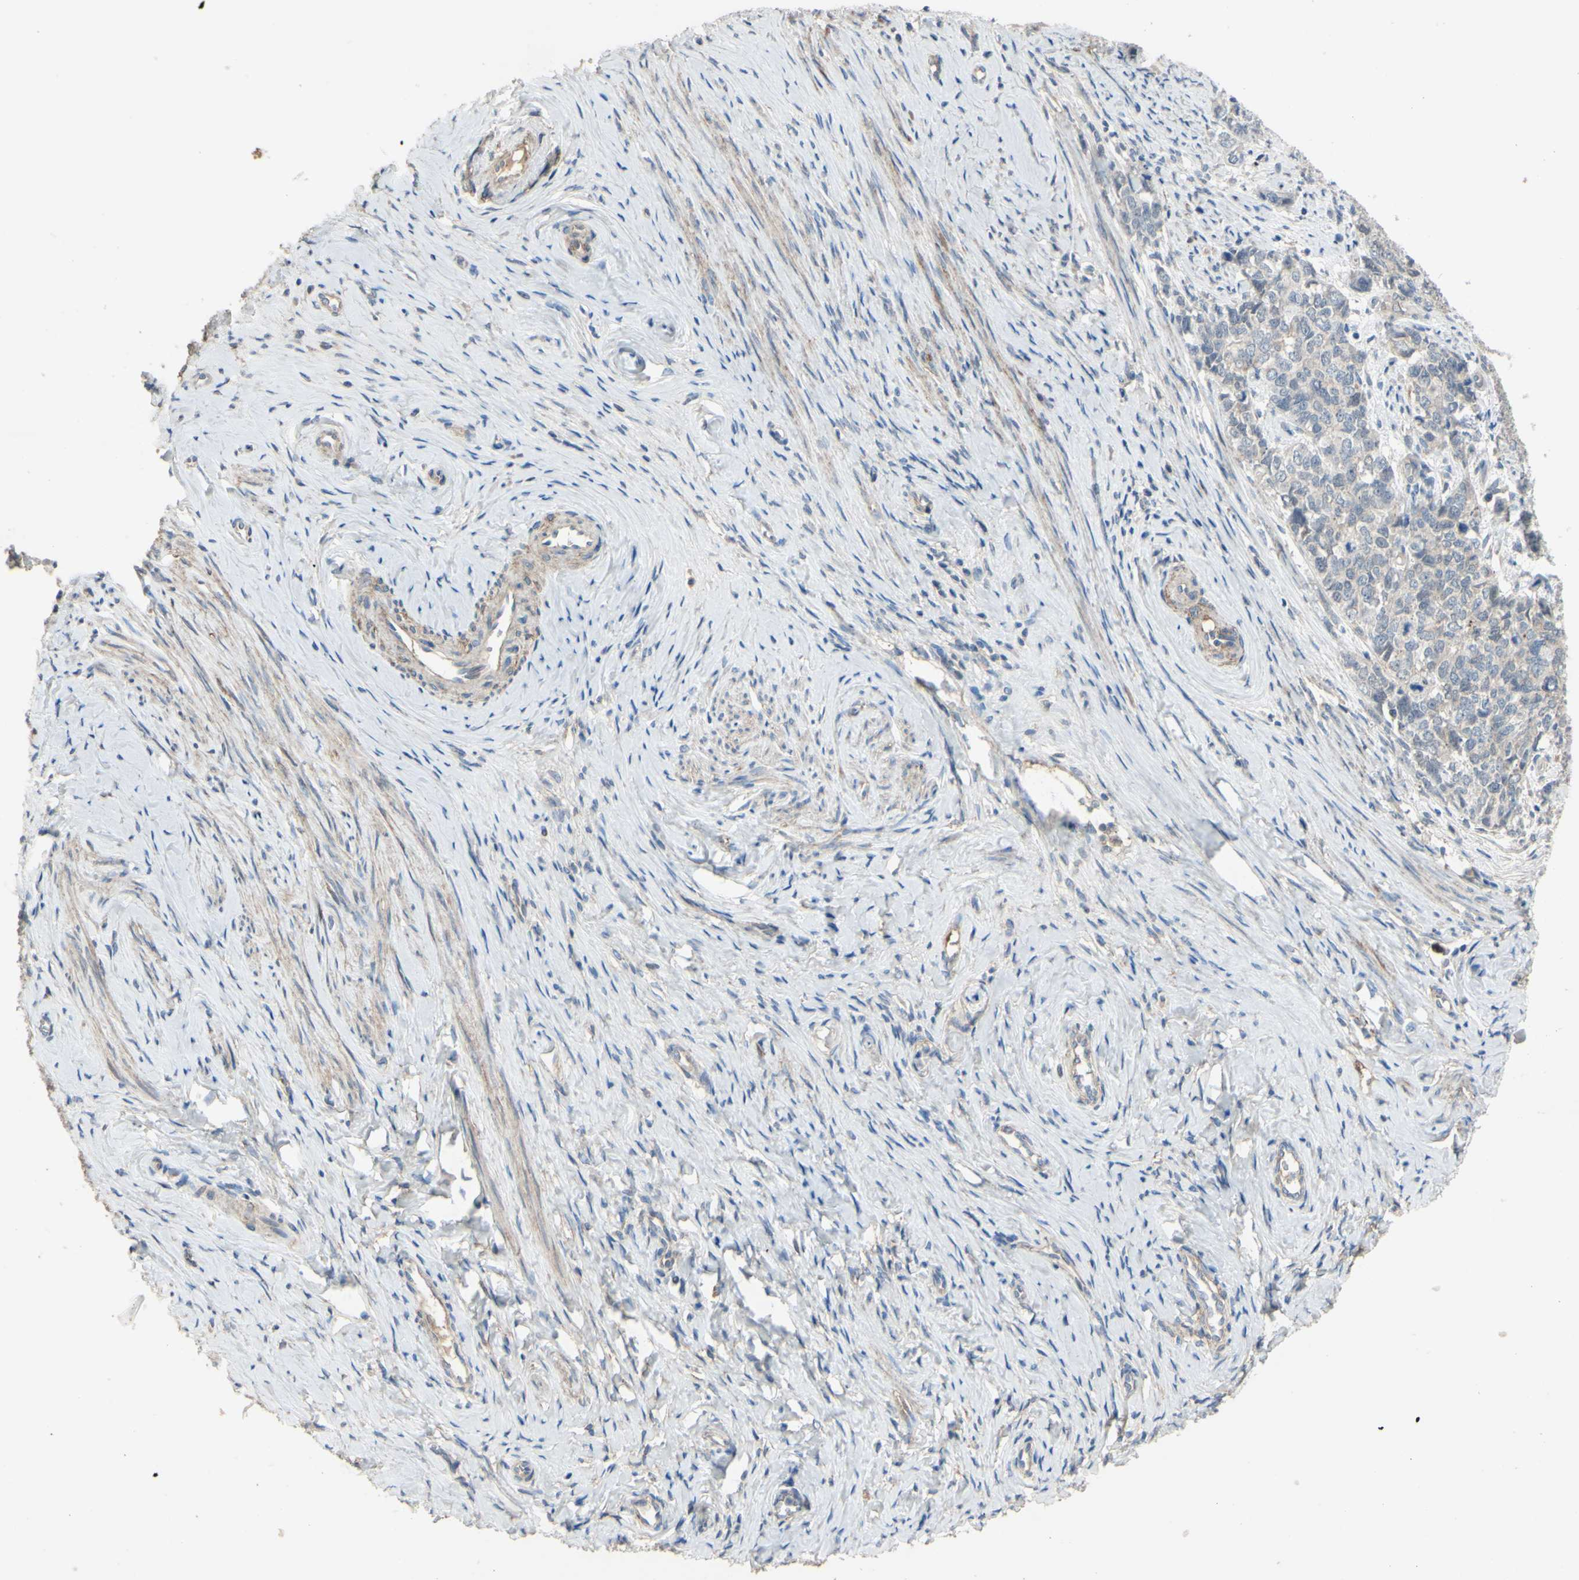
{"staining": {"intensity": "negative", "quantity": "none", "location": "none"}, "tissue": "cervical cancer", "cell_type": "Tumor cells", "image_type": "cancer", "snomed": [{"axis": "morphology", "description": "Squamous cell carcinoma, NOS"}, {"axis": "topography", "description": "Cervix"}], "caption": "The micrograph demonstrates no significant expression in tumor cells of cervical squamous cell carcinoma.", "gene": "LHX9", "patient": {"sex": "female", "age": 63}}